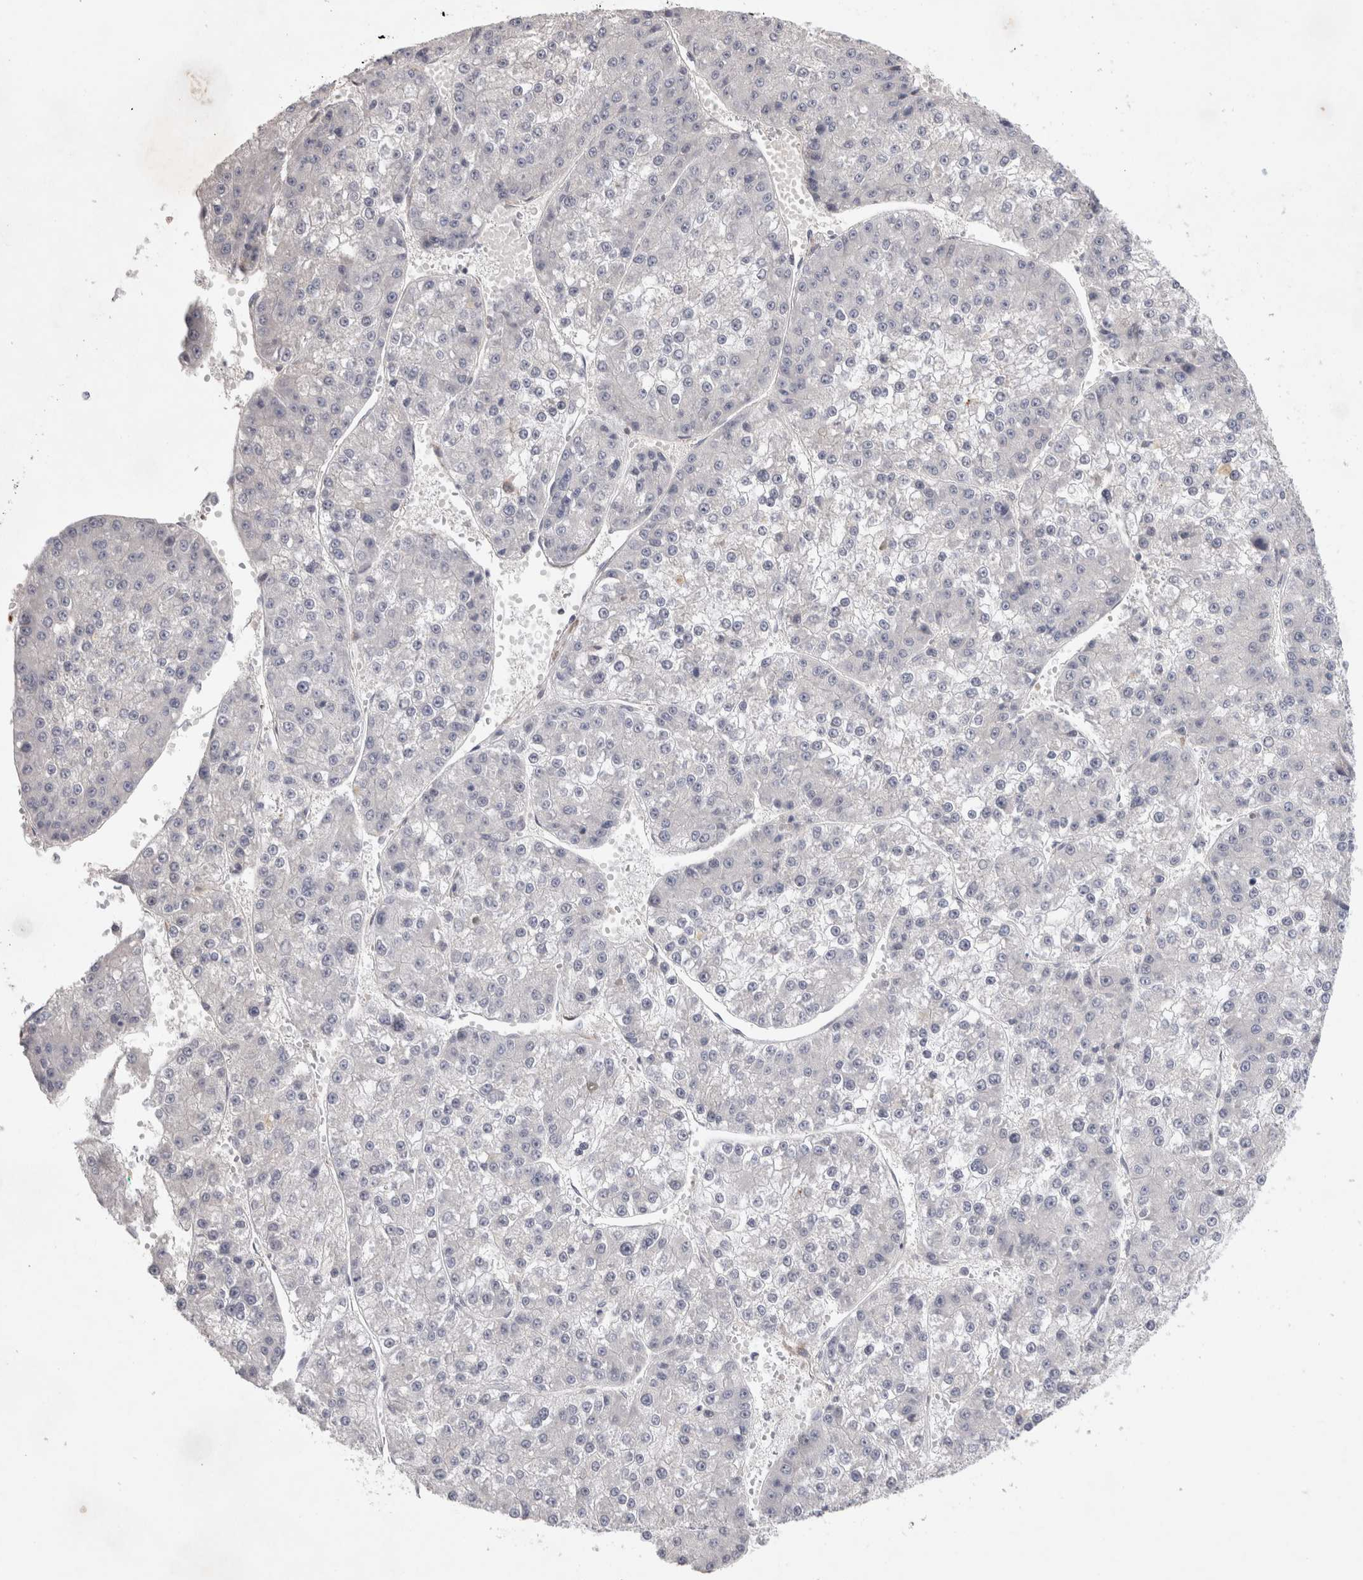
{"staining": {"intensity": "negative", "quantity": "none", "location": "none"}, "tissue": "liver cancer", "cell_type": "Tumor cells", "image_type": "cancer", "snomed": [{"axis": "morphology", "description": "Carcinoma, Hepatocellular, NOS"}, {"axis": "topography", "description": "Liver"}], "caption": "A micrograph of hepatocellular carcinoma (liver) stained for a protein displays no brown staining in tumor cells.", "gene": "BZW2", "patient": {"sex": "female", "age": 73}}